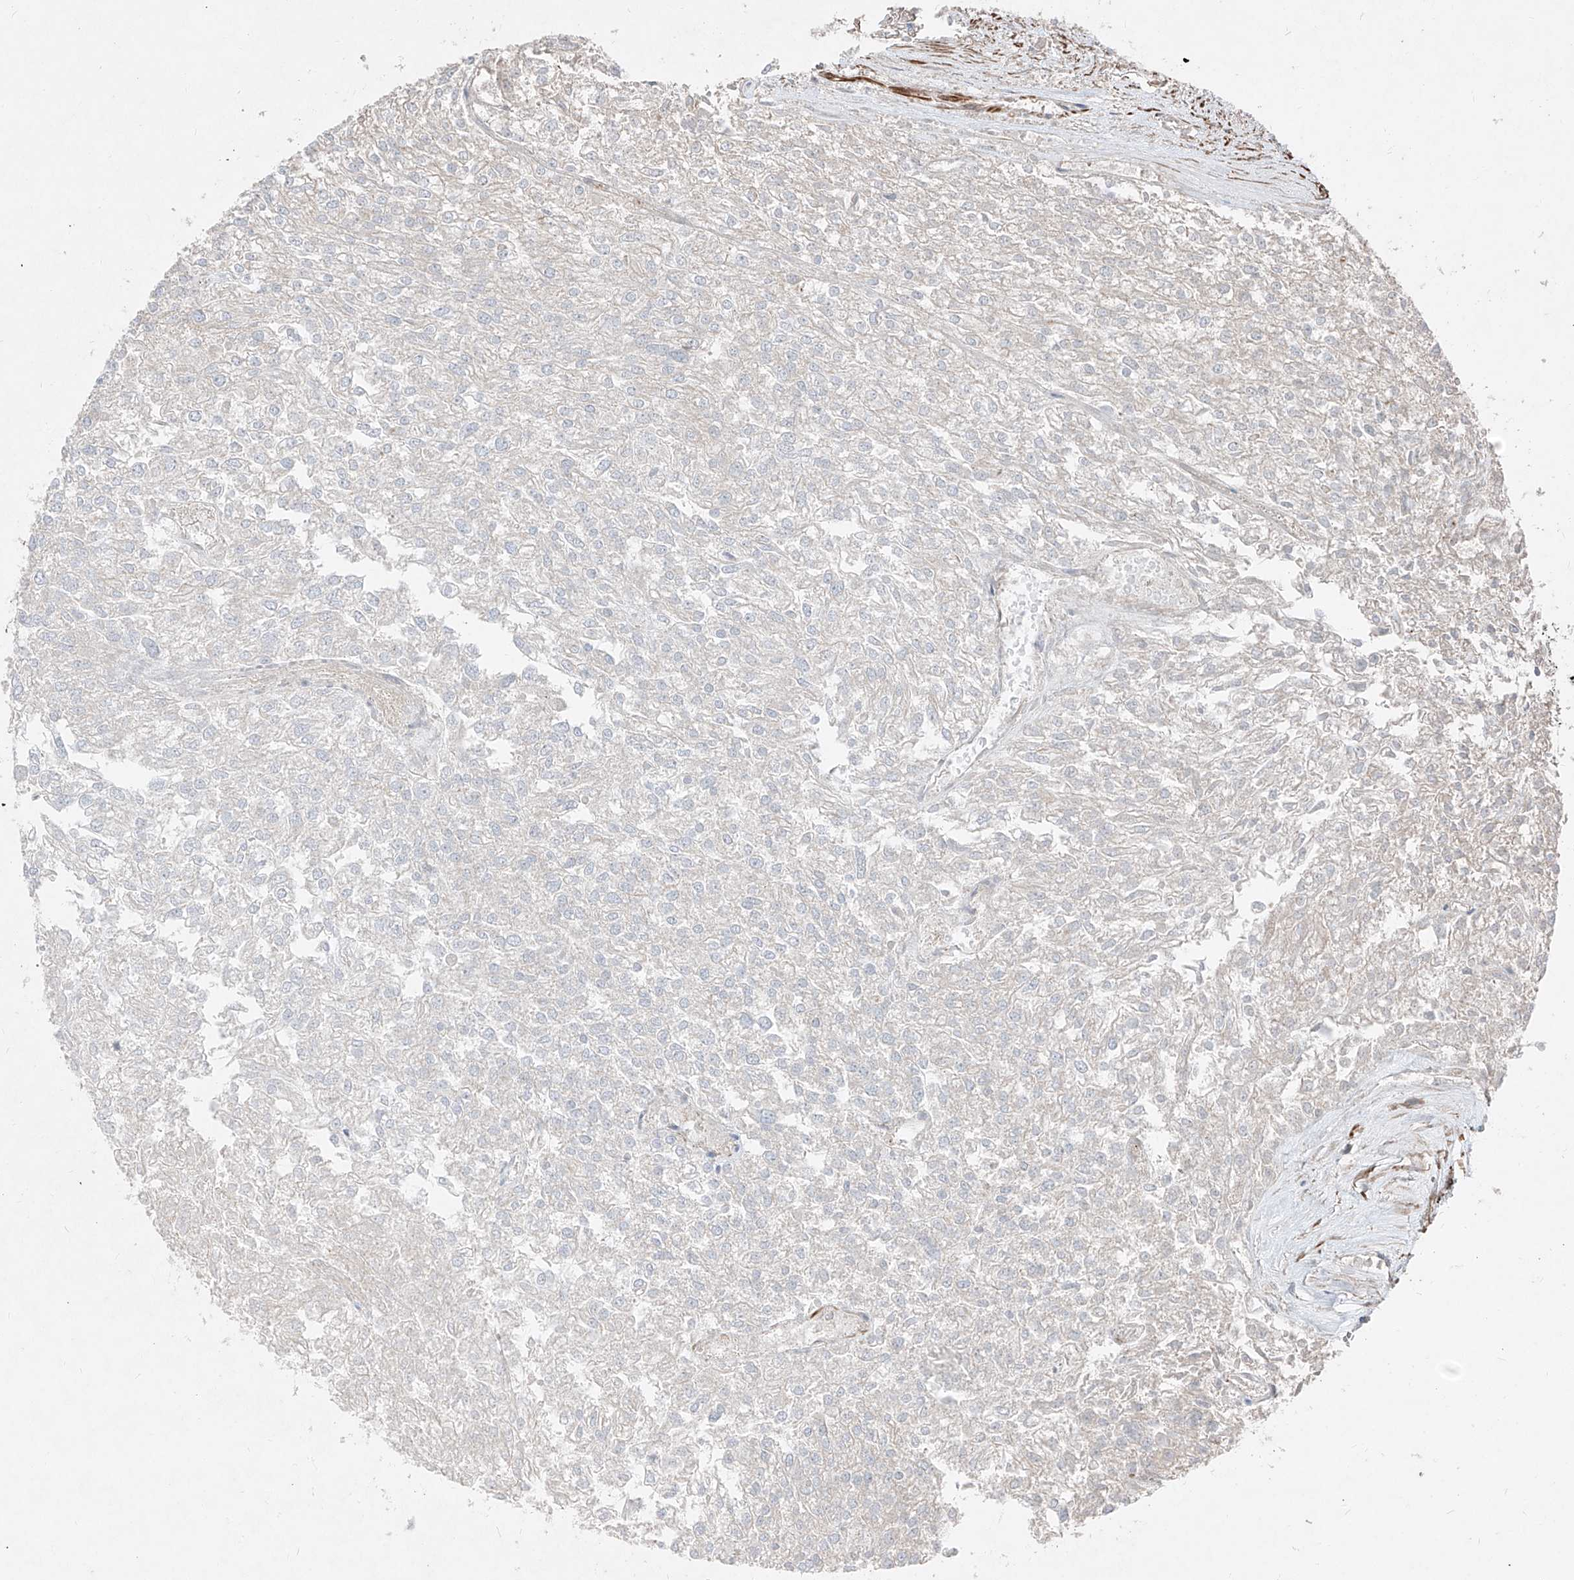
{"staining": {"intensity": "negative", "quantity": "none", "location": "none"}, "tissue": "renal cancer", "cell_type": "Tumor cells", "image_type": "cancer", "snomed": [{"axis": "morphology", "description": "Adenocarcinoma, NOS"}, {"axis": "topography", "description": "Kidney"}], "caption": "A high-resolution histopathology image shows immunohistochemistry (IHC) staining of renal adenocarcinoma, which shows no significant expression in tumor cells. Nuclei are stained in blue.", "gene": "UFD1", "patient": {"sex": "female", "age": 54}}